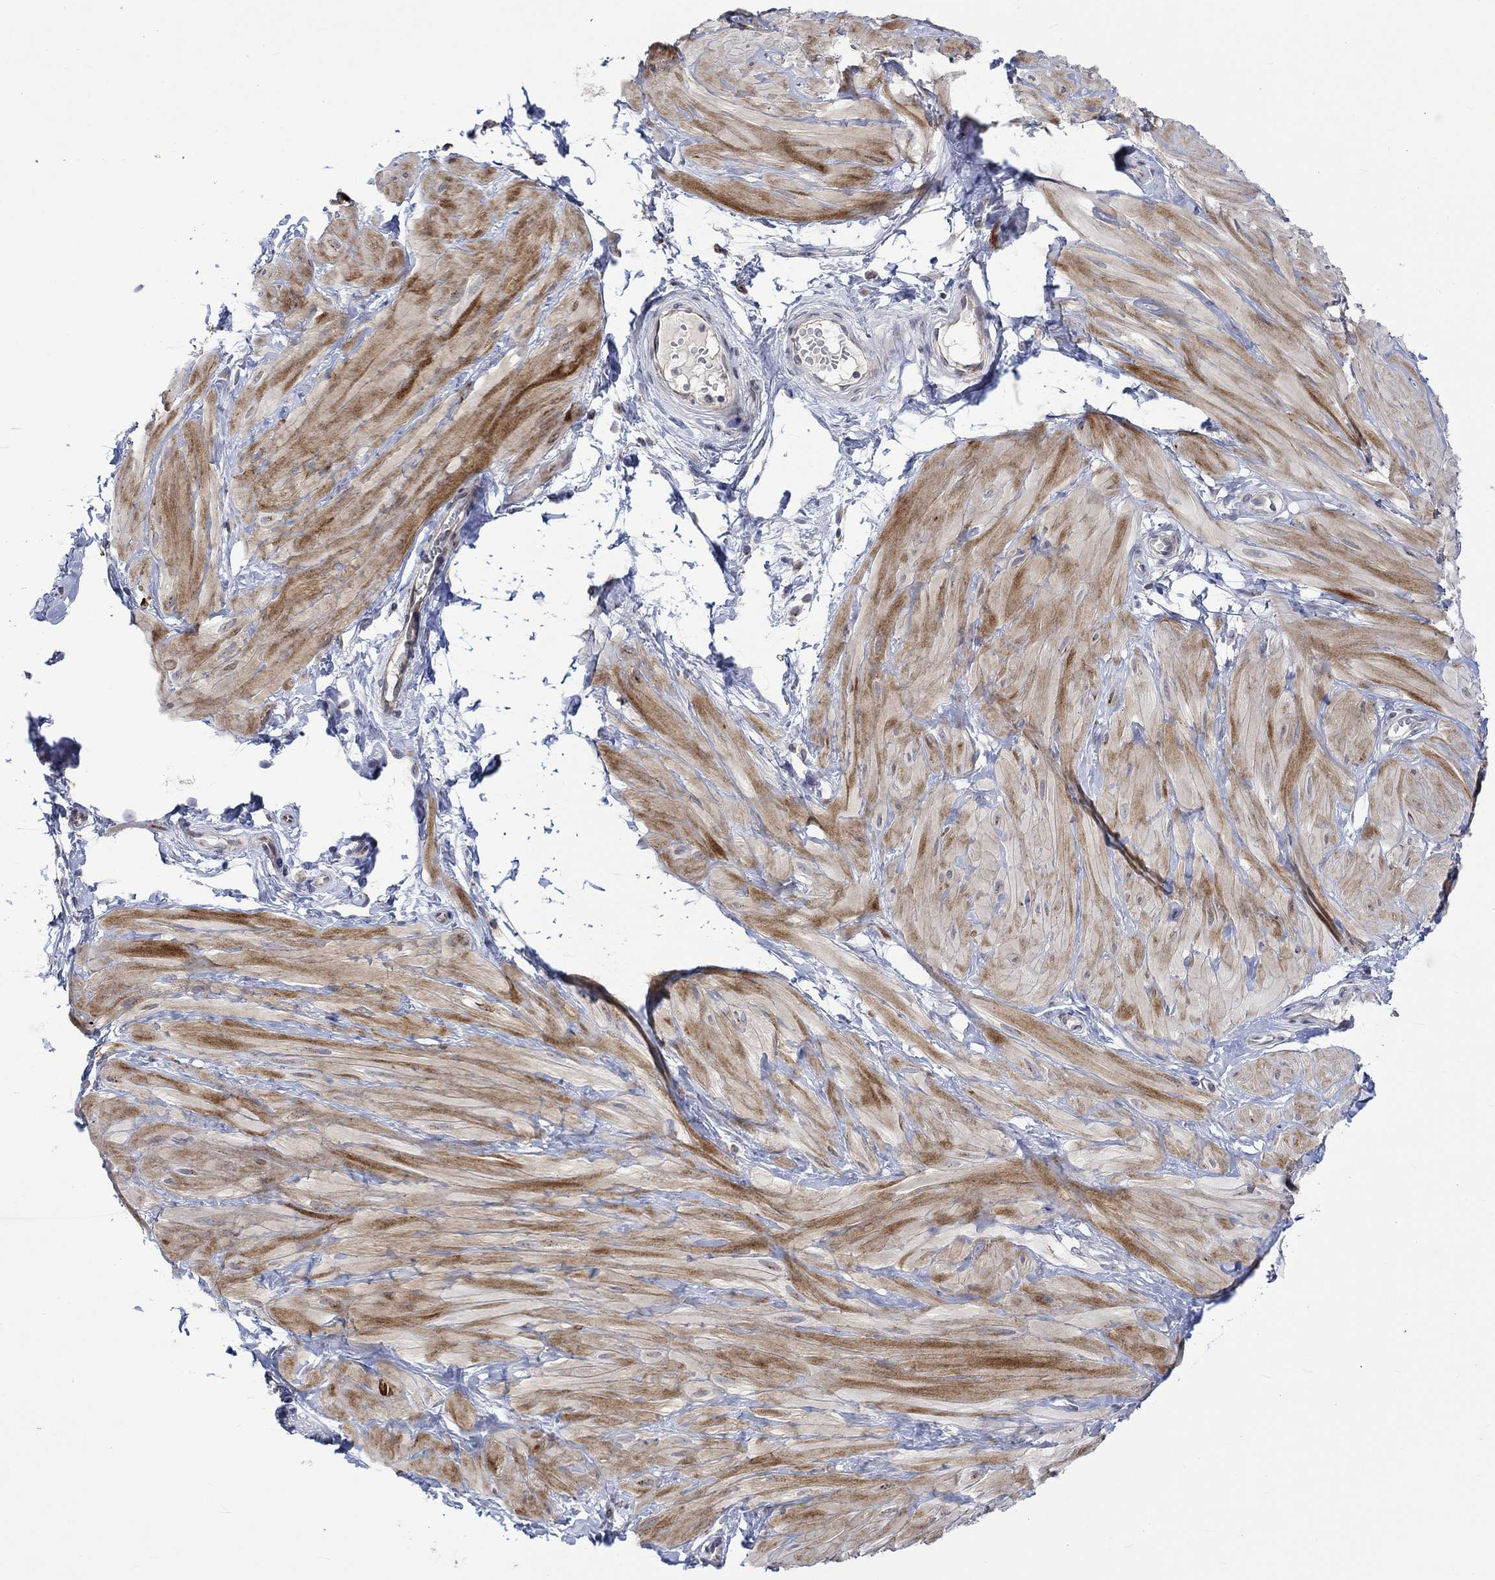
{"staining": {"intensity": "negative", "quantity": "none", "location": "none"}, "tissue": "adipose tissue", "cell_type": "Adipocytes", "image_type": "normal", "snomed": [{"axis": "morphology", "description": "Normal tissue, NOS"}, {"axis": "topography", "description": "Smooth muscle"}, {"axis": "topography", "description": "Peripheral nerve tissue"}], "caption": "A high-resolution micrograph shows immunohistochemistry (IHC) staining of normal adipose tissue, which reveals no significant positivity in adipocytes.", "gene": "SLC48A1", "patient": {"sex": "male", "age": 22}}